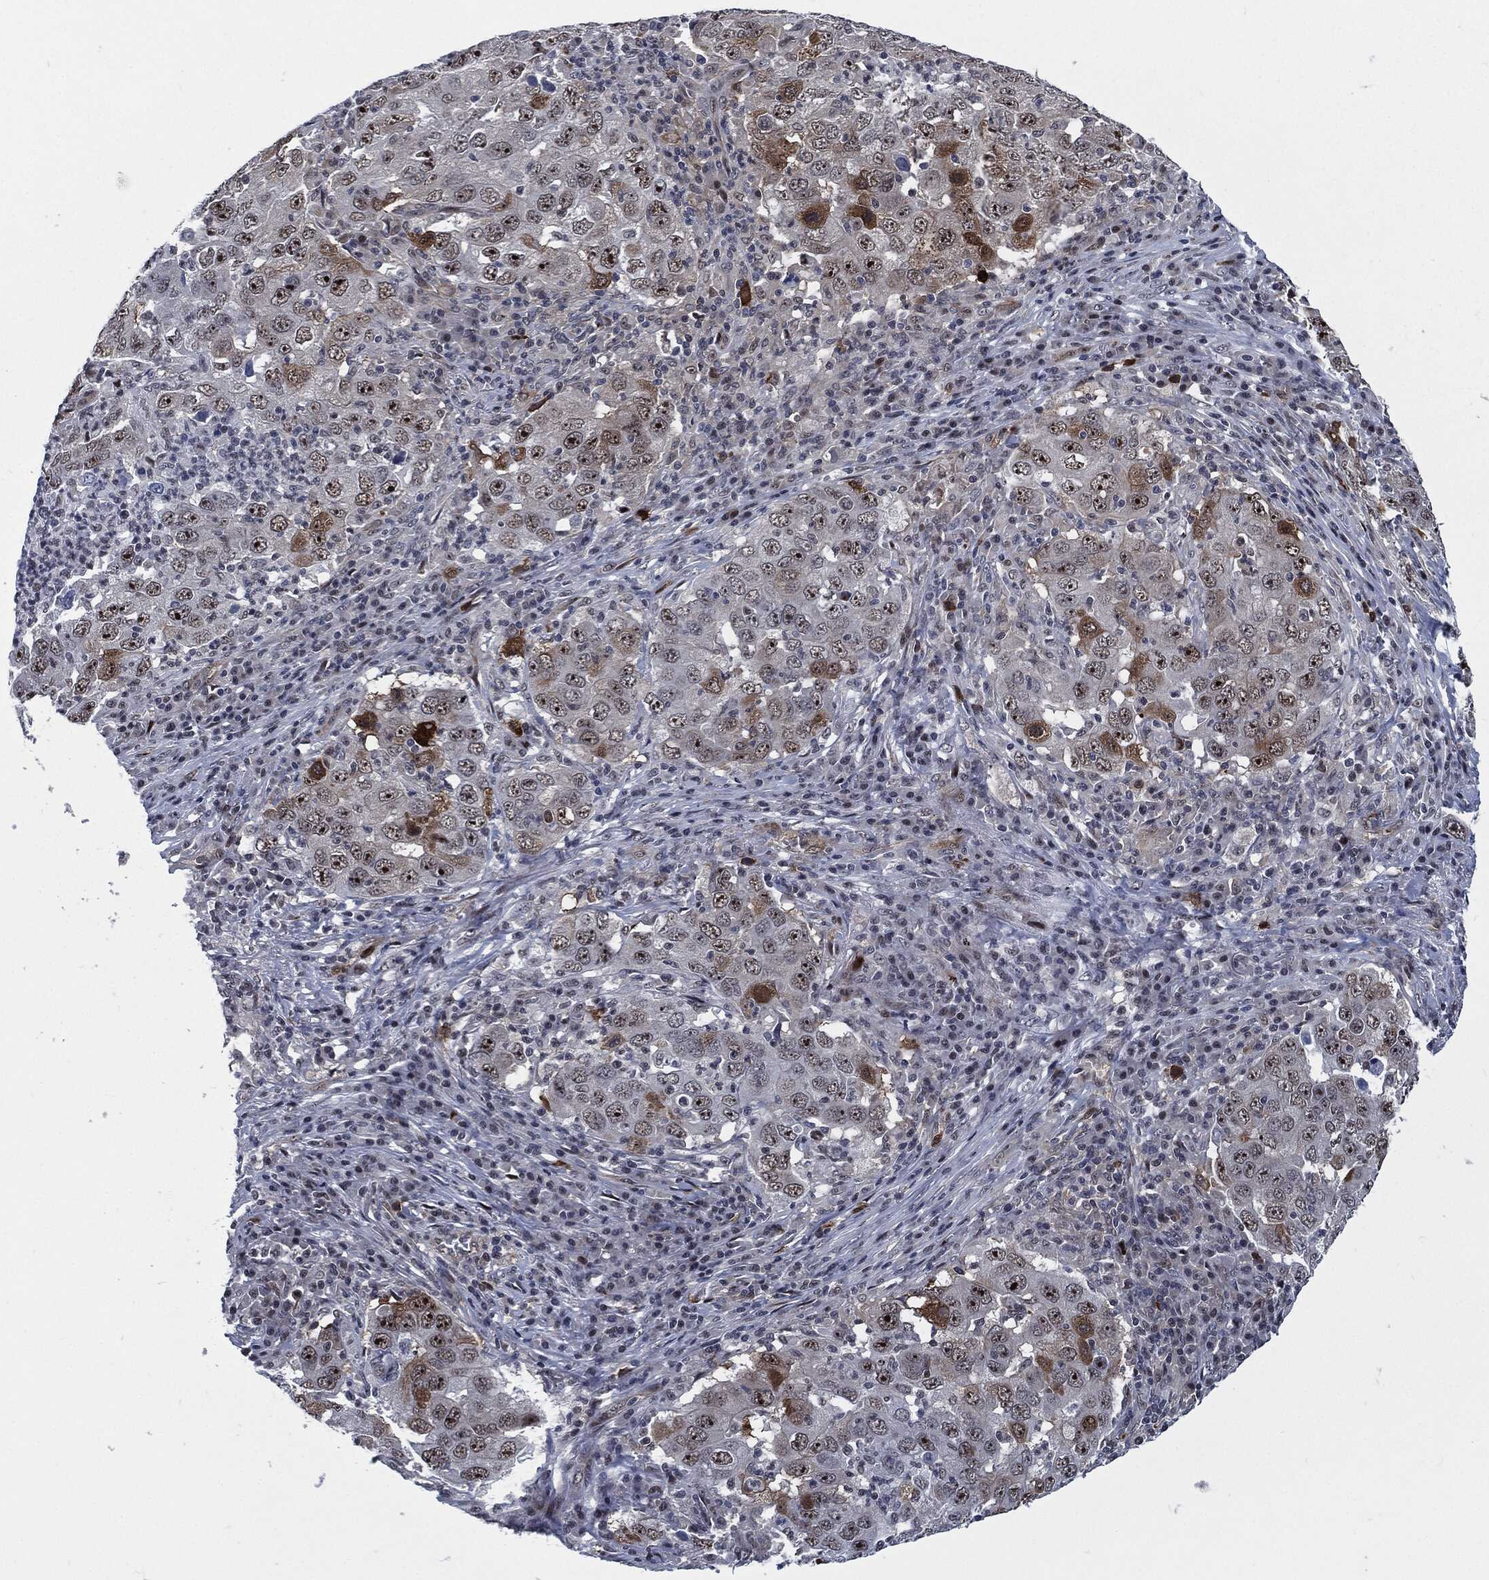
{"staining": {"intensity": "moderate", "quantity": "<25%", "location": "cytoplasmic/membranous"}, "tissue": "lung cancer", "cell_type": "Tumor cells", "image_type": "cancer", "snomed": [{"axis": "morphology", "description": "Adenocarcinoma, NOS"}, {"axis": "topography", "description": "Lung"}], "caption": "Protein expression analysis of lung adenocarcinoma exhibits moderate cytoplasmic/membranous expression in approximately <25% of tumor cells.", "gene": "AKT2", "patient": {"sex": "male", "age": 73}}